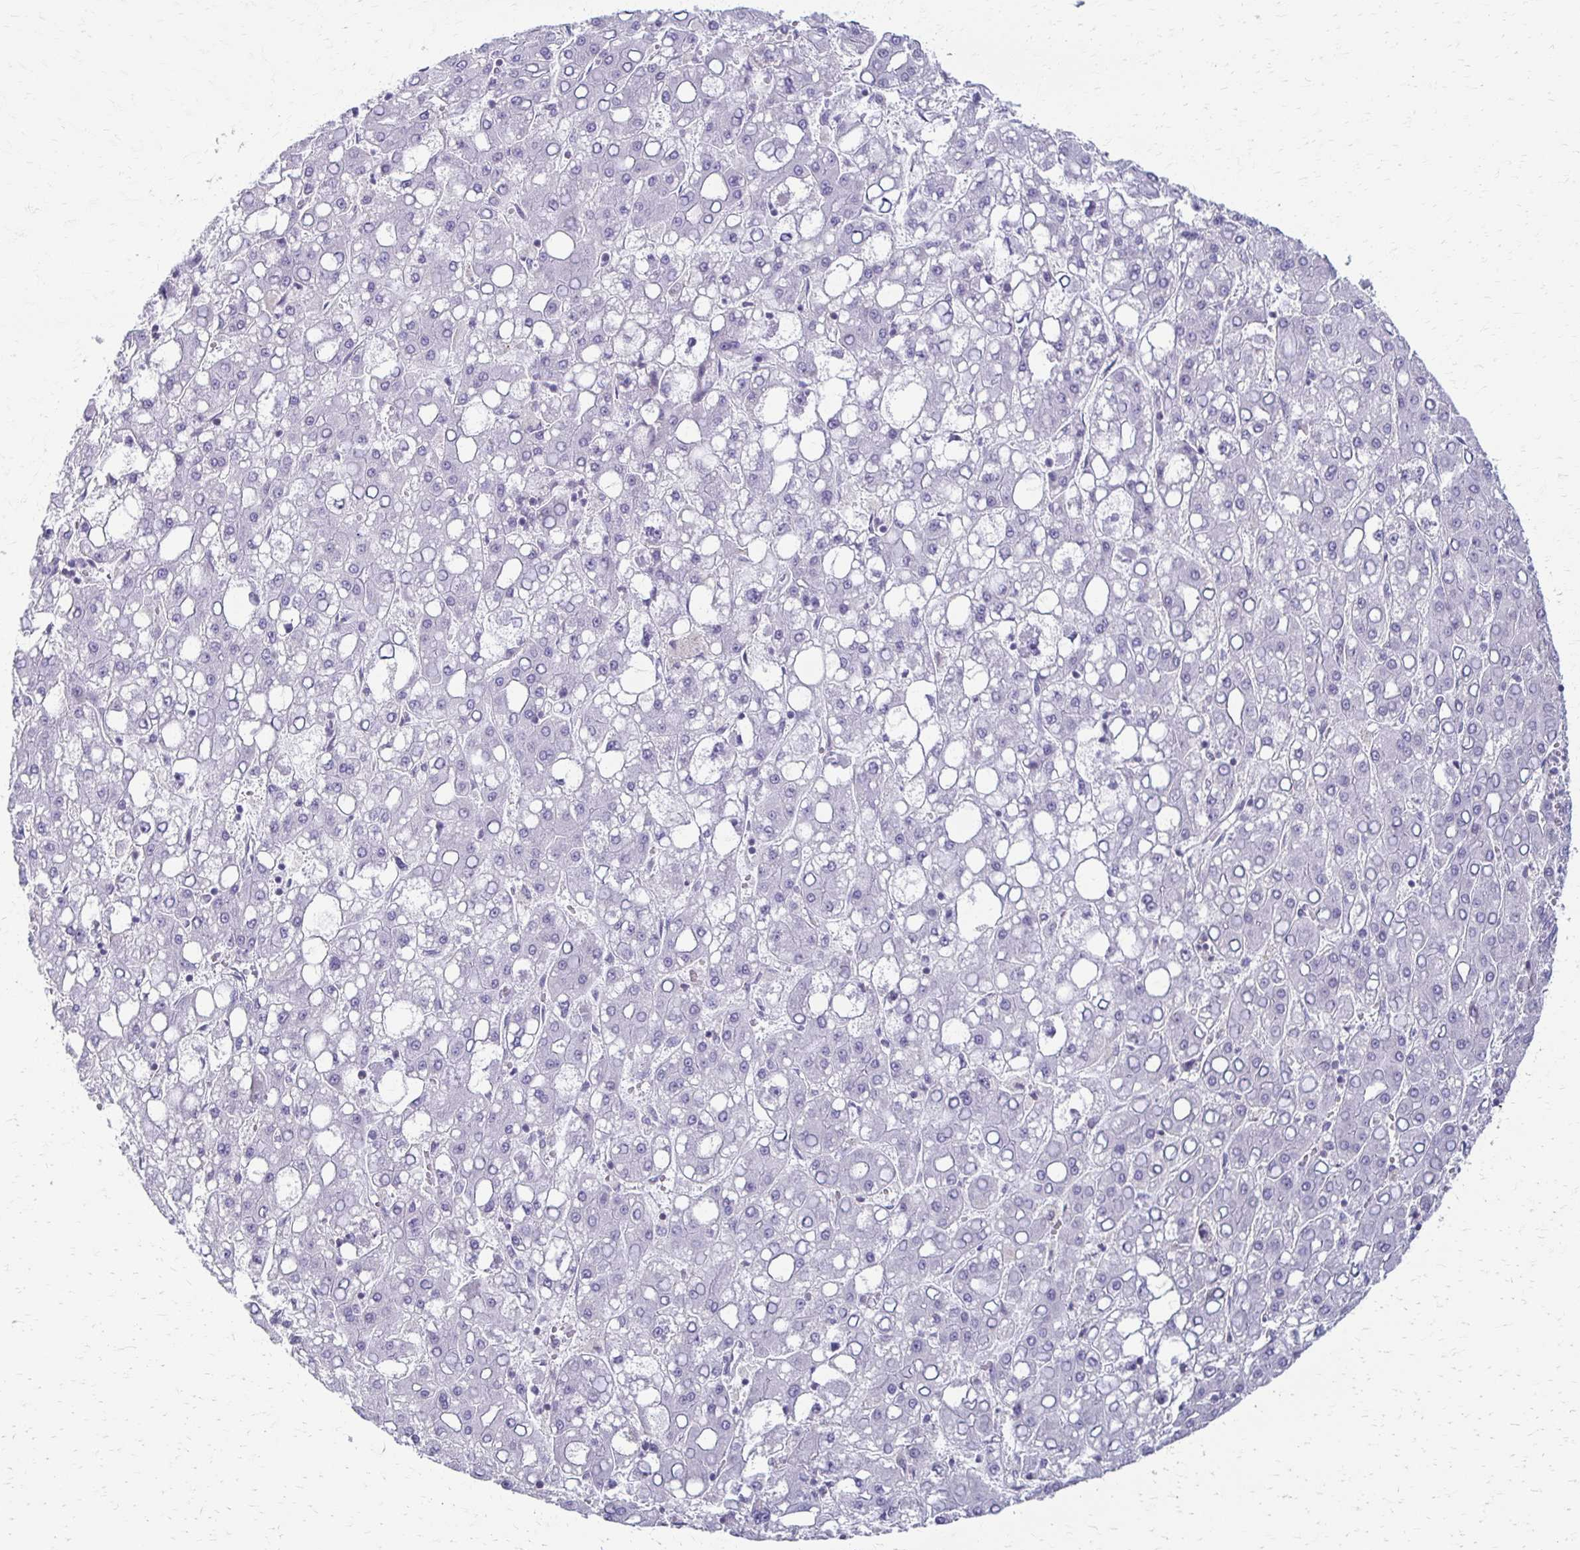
{"staining": {"intensity": "negative", "quantity": "none", "location": "none"}, "tissue": "liver cancer", "cell_type": "Tumor cells", "image_type": "cancer", "snomed": [{"axis": "morphology", "description": "Carcinoma, Hepatocellular, NOS"}, {"axis": "topography", "description": "Liver"}], "caption": "A histopathology image of human liver hepatocellular carcinoma is negative for staining in tumor cells.", "gene": "FCGR2B", "patient": {"sex": "male", "age": 65}}